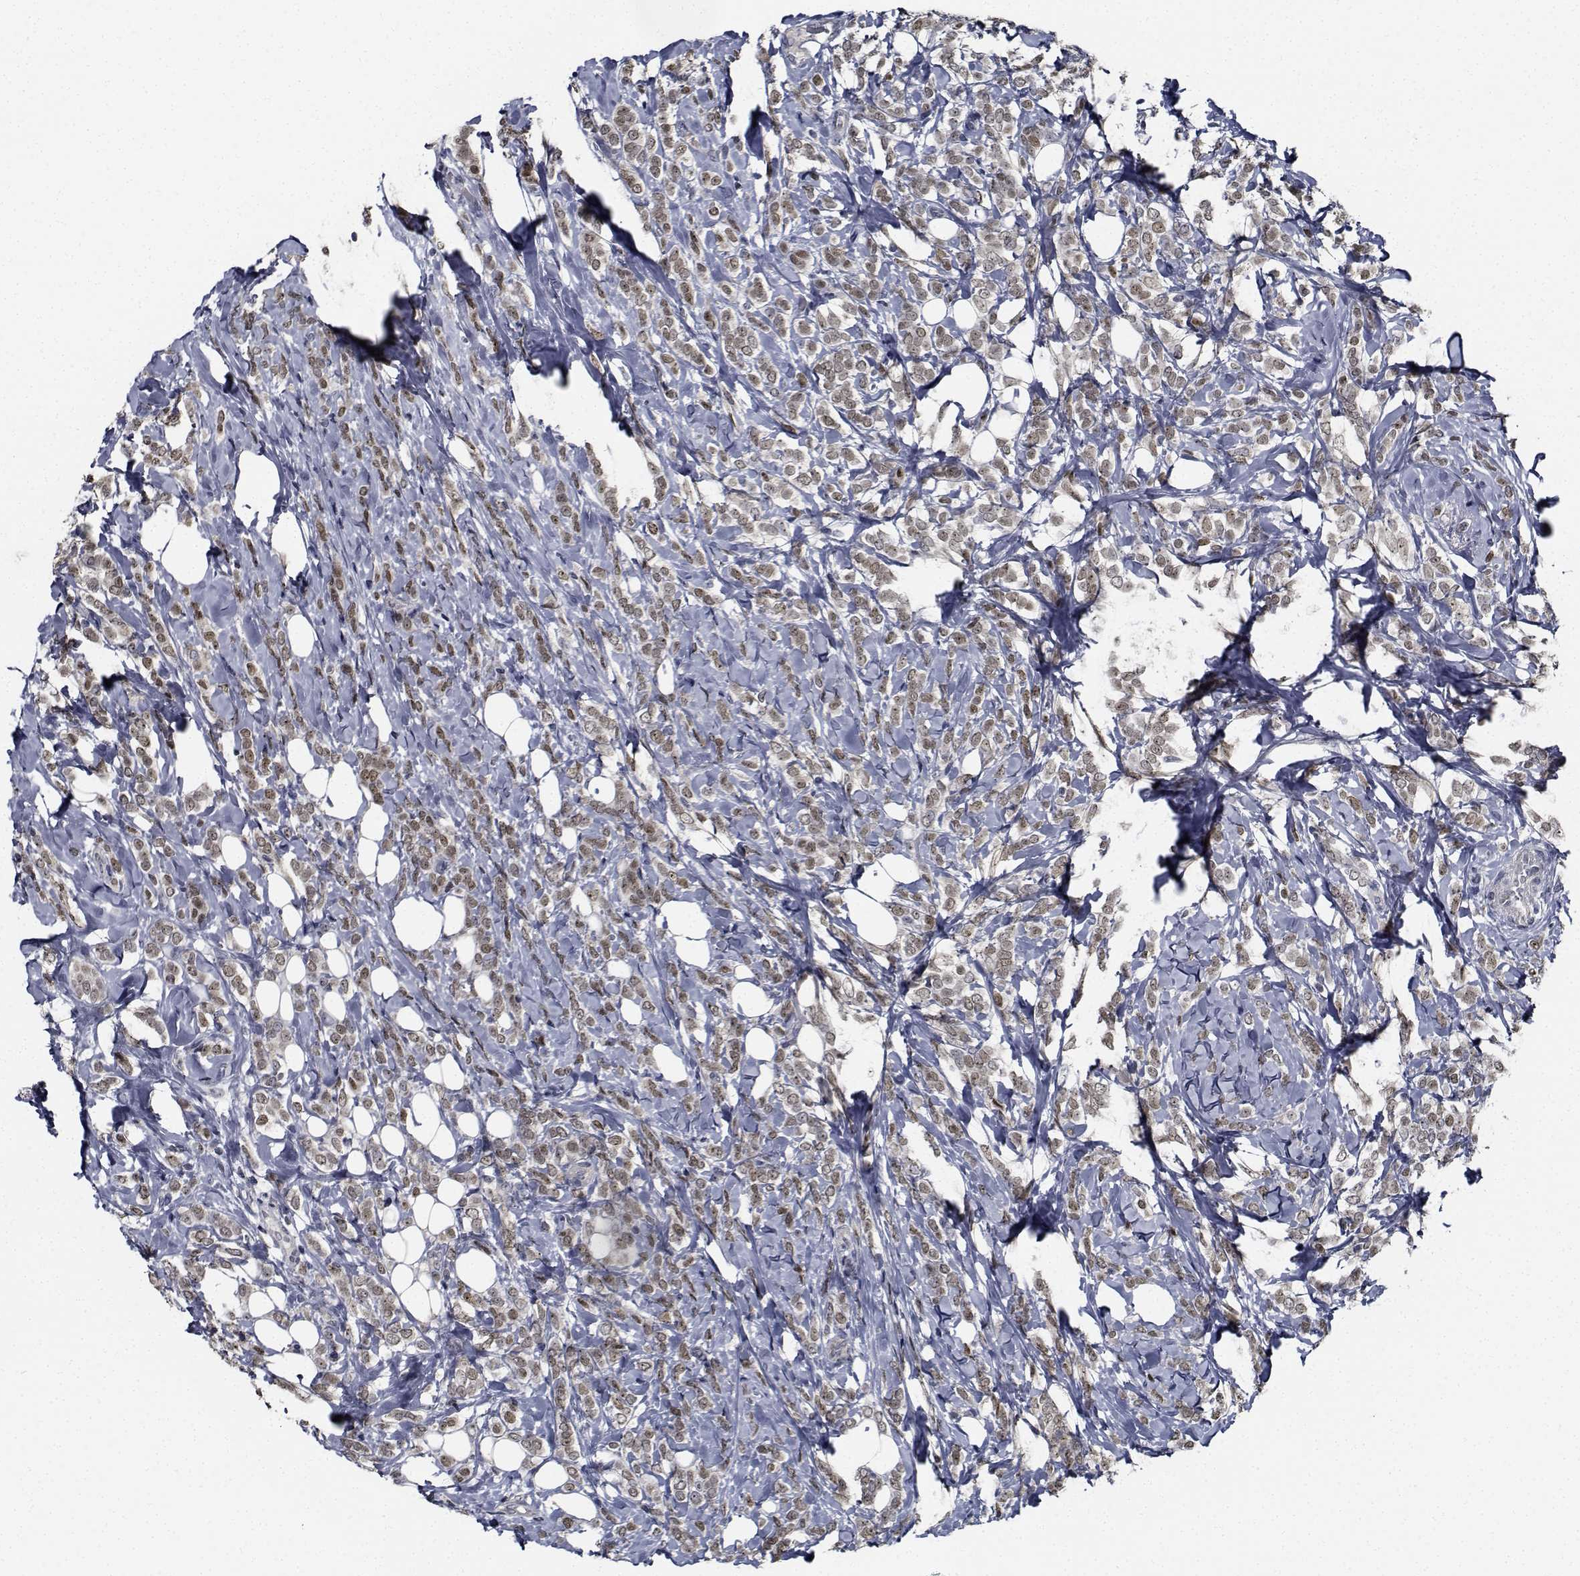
{"staining": {"intensity": "weak", "quantity": ">75%", "location": "nuclear"}, "tissue": "breast cancer", "cell_type": "Tumor cells", "image_type": "cancer", "snomed": [{"axis": "morphology", "description": "Lobular carcinoma"}, {"axis": "topography", "description": "Breast"}], "caption": "High-power microscopy captured an IHC histopathology image of lobular carcinoma (breast), revealing weak nuclear staining in about >75% of tumor cells.", "gene": "NVL", "patient": {"sex": "female", "age": 49}}